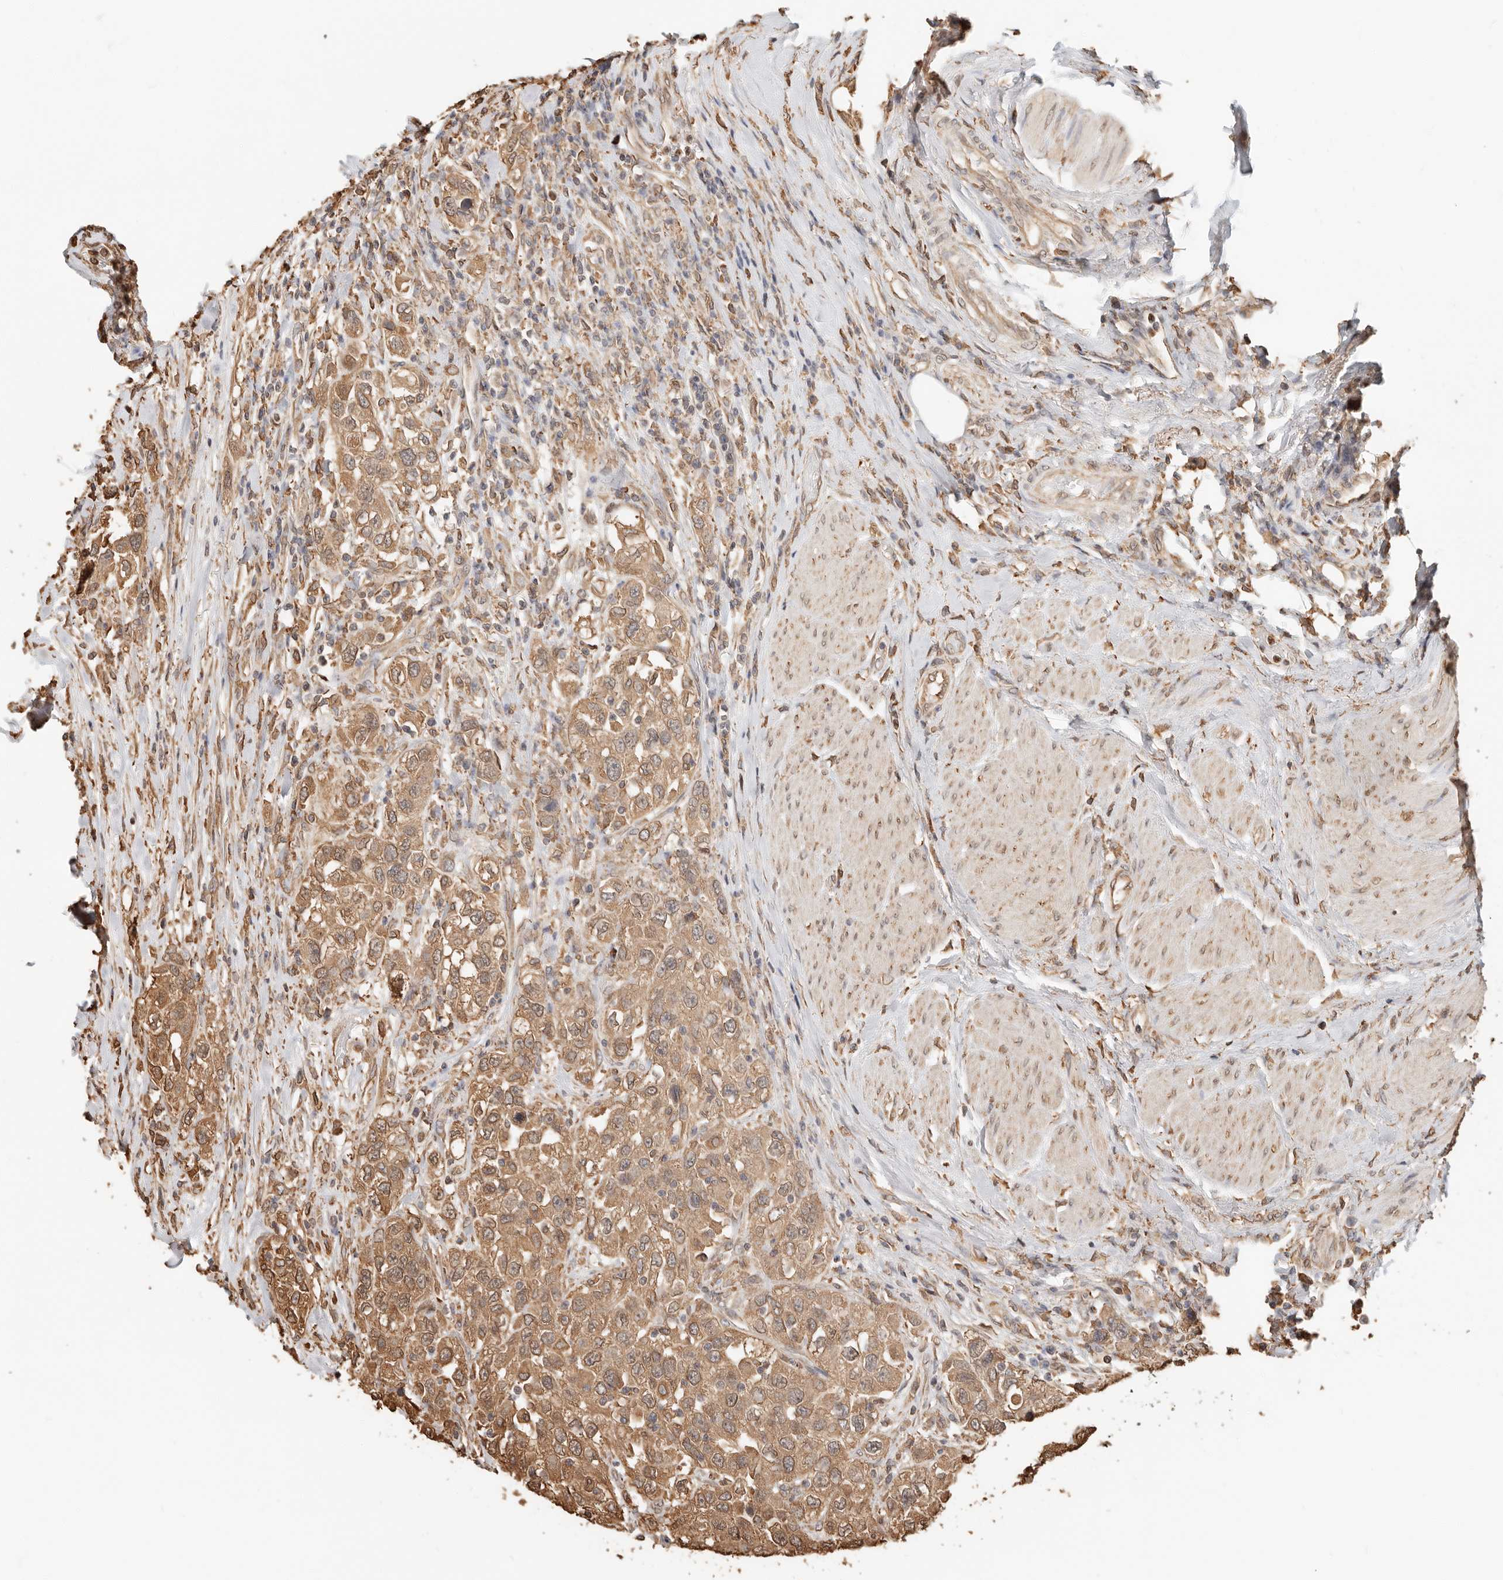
{"staining": {"intensity": "moderate", "quantity": ">75%", "location": "cytoplasmic/membranous"}, "tissue": "urothelial cancer", "cell_type": "Tumor cells", "image_type": "cancer", "snomed": [{"axis": "morphology", "description": "Urothelial carcinoma, High grade"}, {"axis": "topography", "description": "Urinary bladder"}], "caption": "Human high-grade urothelial carcinoma stained for a protein (brown) displays moderate cytoplasmic/membranous positive expression in about >75% of tumor cells.", "gene": "ARHGEF10L", "patient": {"sex": "female", "age": 80}}